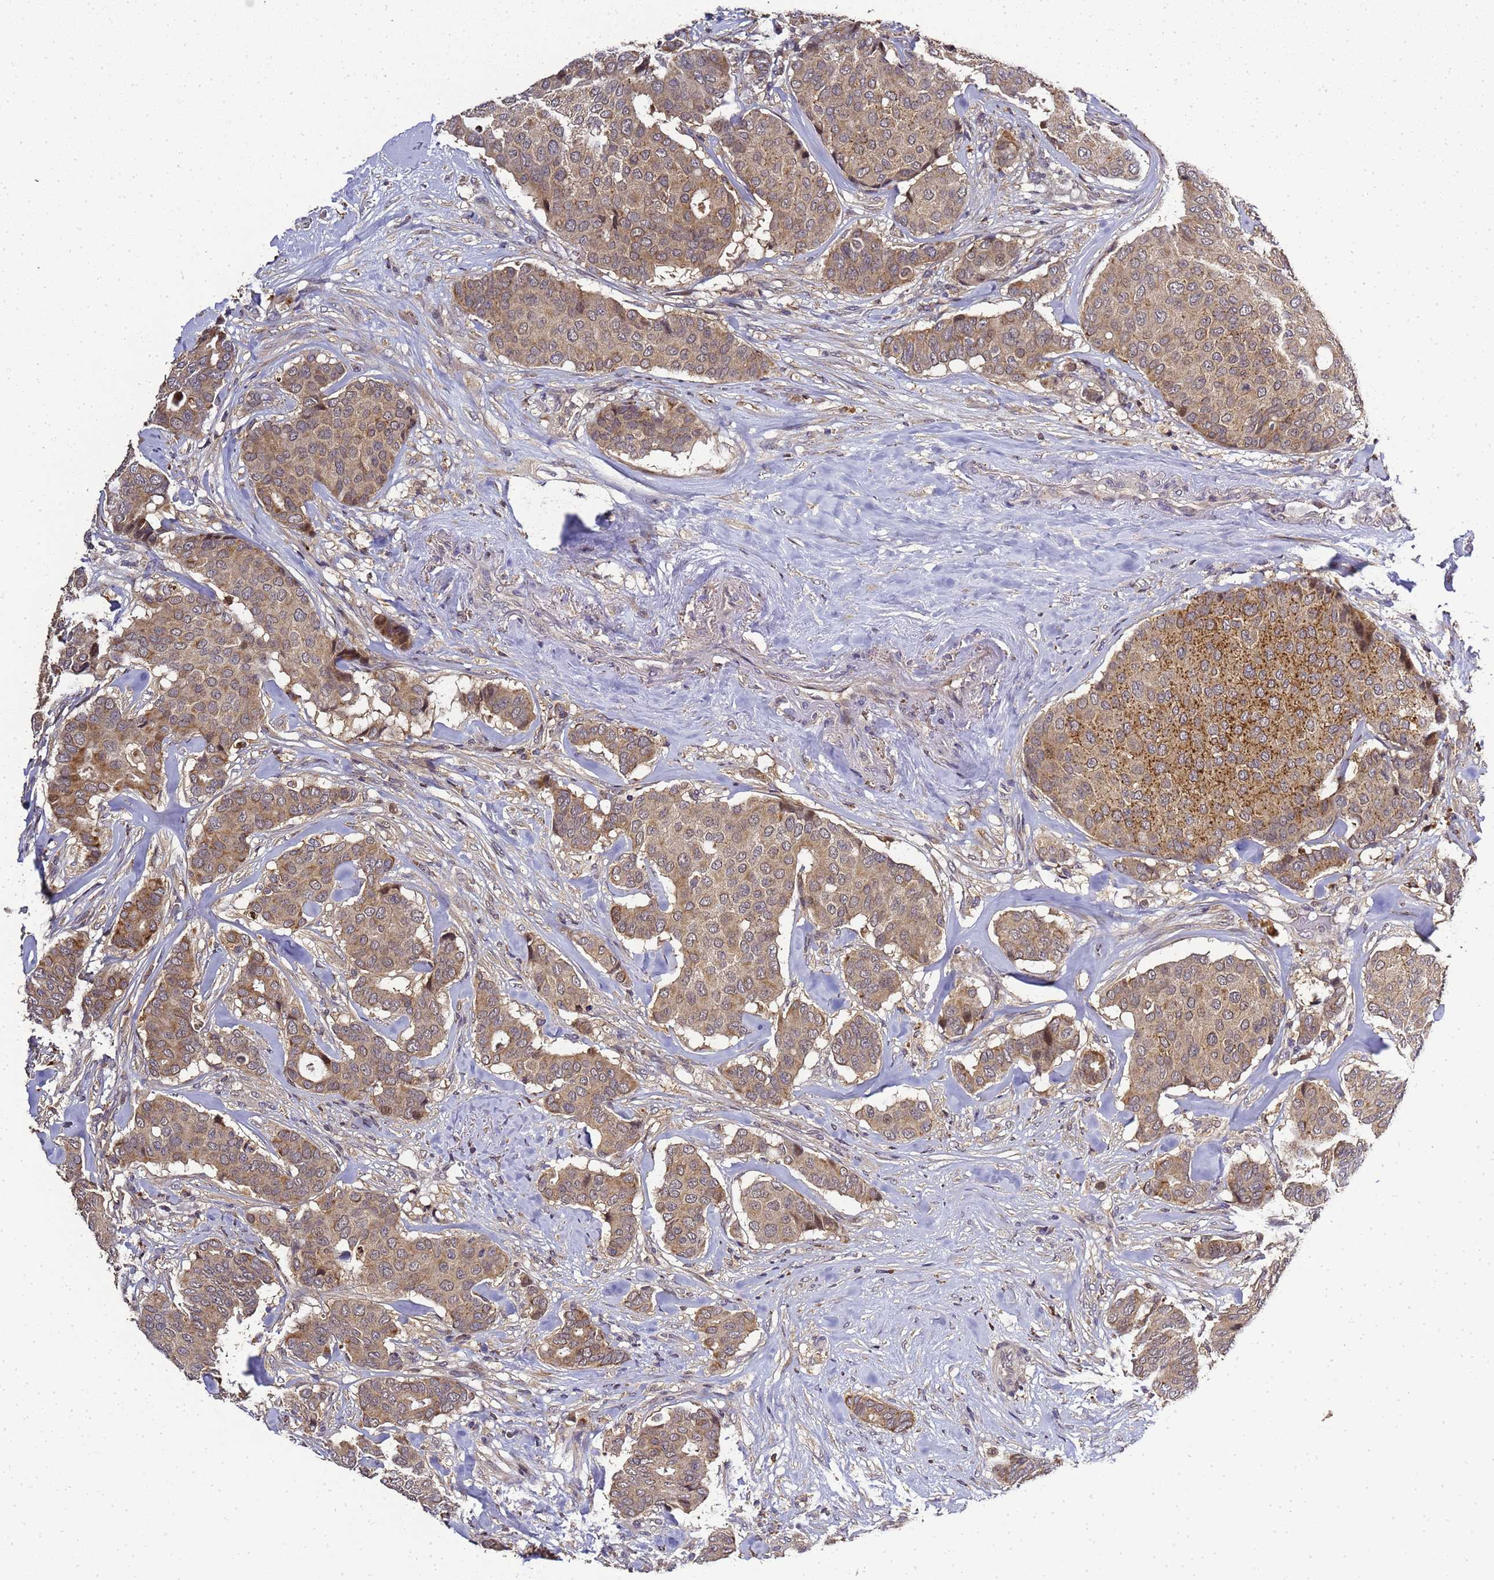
{"staining": {"intensity": "moderate", "quantity": ">75%", "location": "cytoplasmic/membranous"}, "tissue": "breast cancer", "cell_type": "Tumor cells", "image_type": "cancer", "snomed": [{"axis": "morphology", "description": "Duct carcinoma"}, {"axis": "topography", "description": "Breast"}], "caption": "IHC histopathology image of neoplastic tissue: human intraductal carcinoma (breast) stained using immunohistochemistry demonstrates medium levels of moderate protein expression localized specifically in the cytoplasmic/membranous of tumor cells, appearing as a cytoplasmic/membranous brown color.", "gene": "LGI4", "patient": {"sex": "female", "age": 75}}